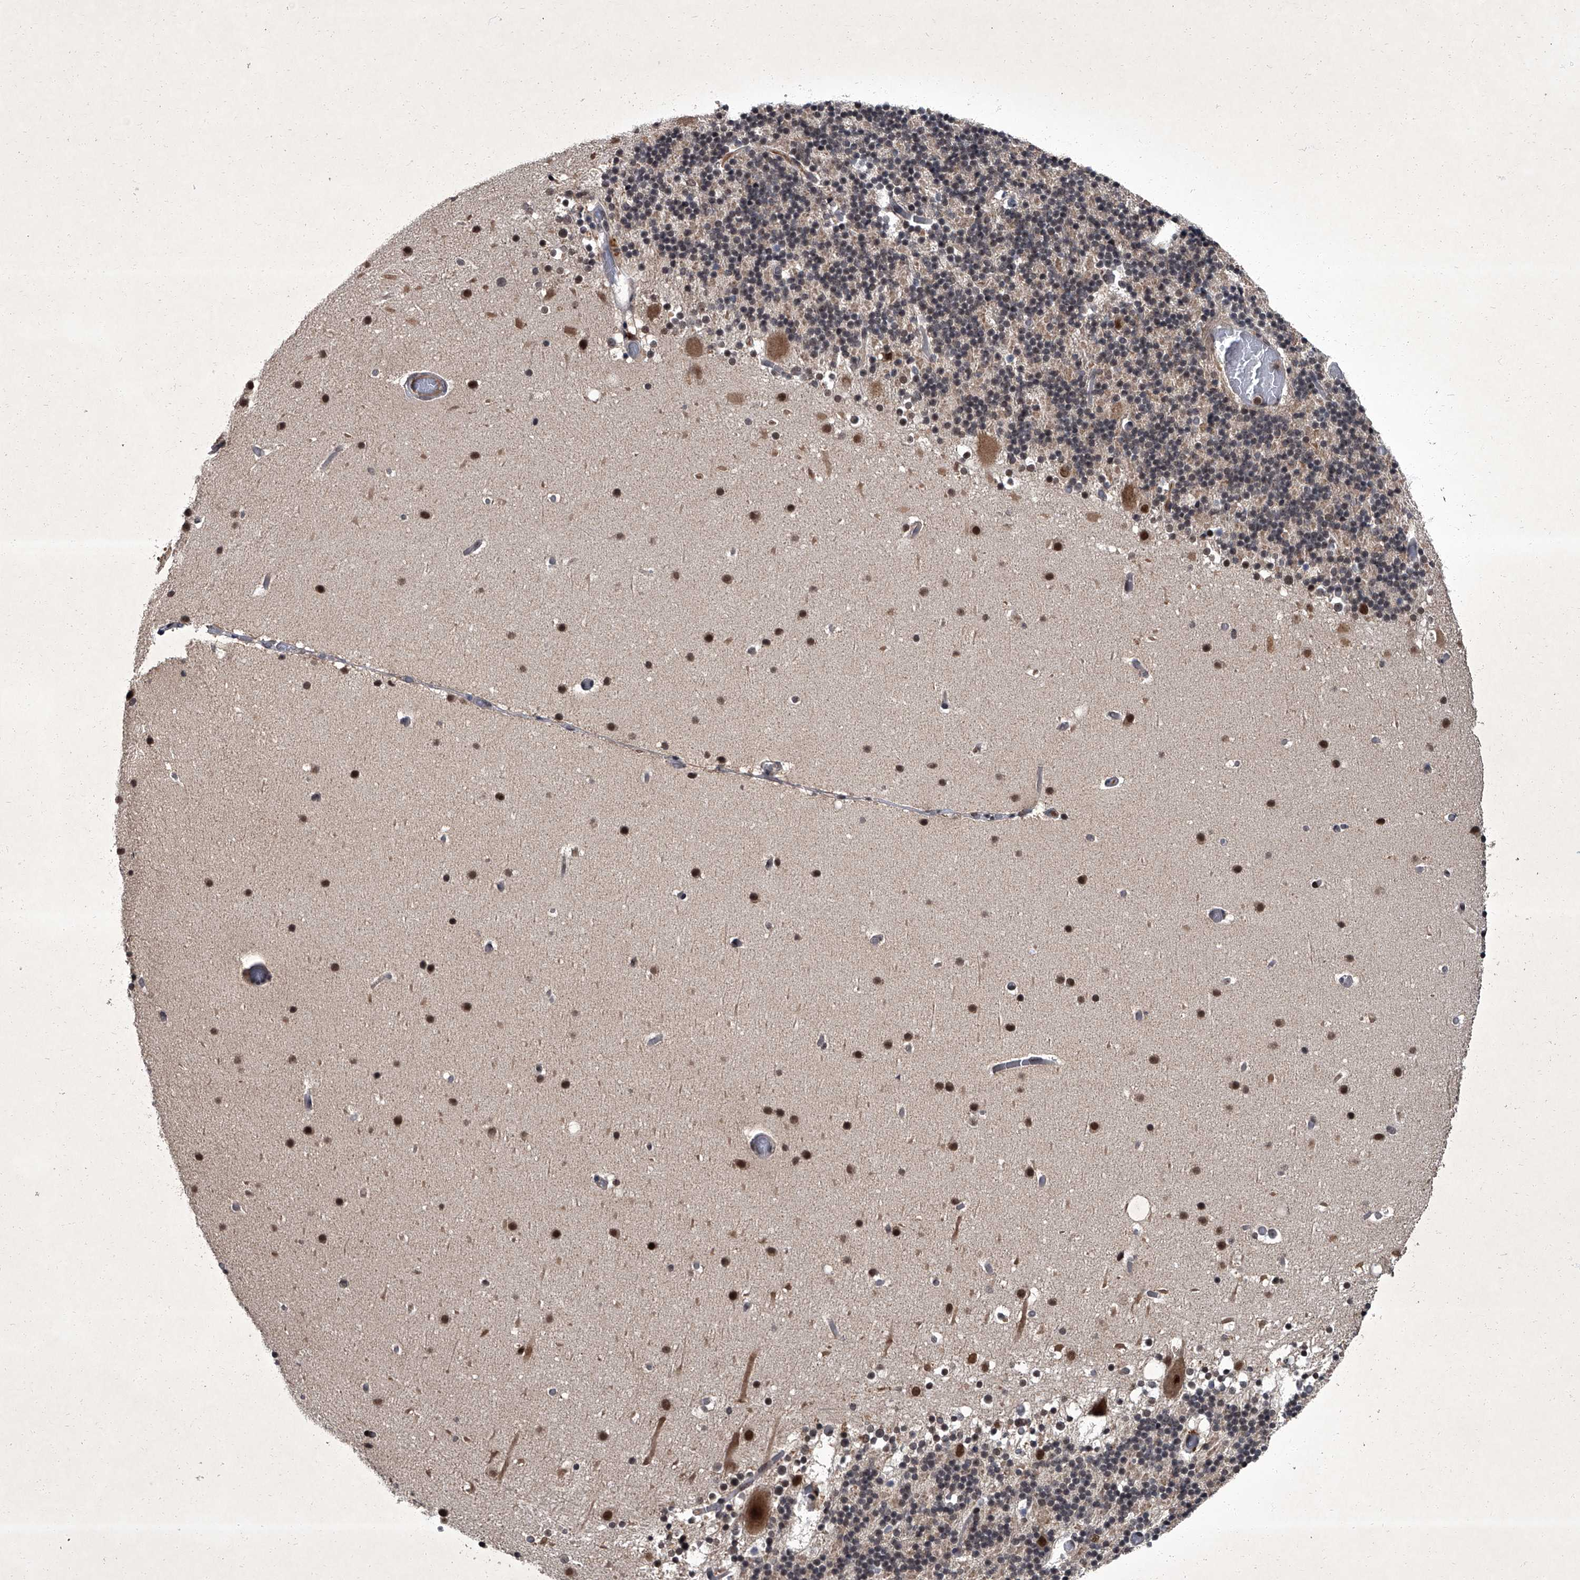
{"staining": {"intensity": "weak", "quantity": "<25%", "location": "nuclear"}, "tissue": "cerebellum", "cell_type": "Cells in granular layer", "image_type": "normal", "snomed": [{"axis": "morphology", "description": "Normal tissue, NOS"}, {"axis": "topography", "description": "Cerebellum"}], "caption": "High power microscopy image of an IHC histopathology image of normal cerebellum, revealing no significant expression in cells in granular layer.", "gene": "ZNF518B", "patient": {"sex": "male", "age": 57}}